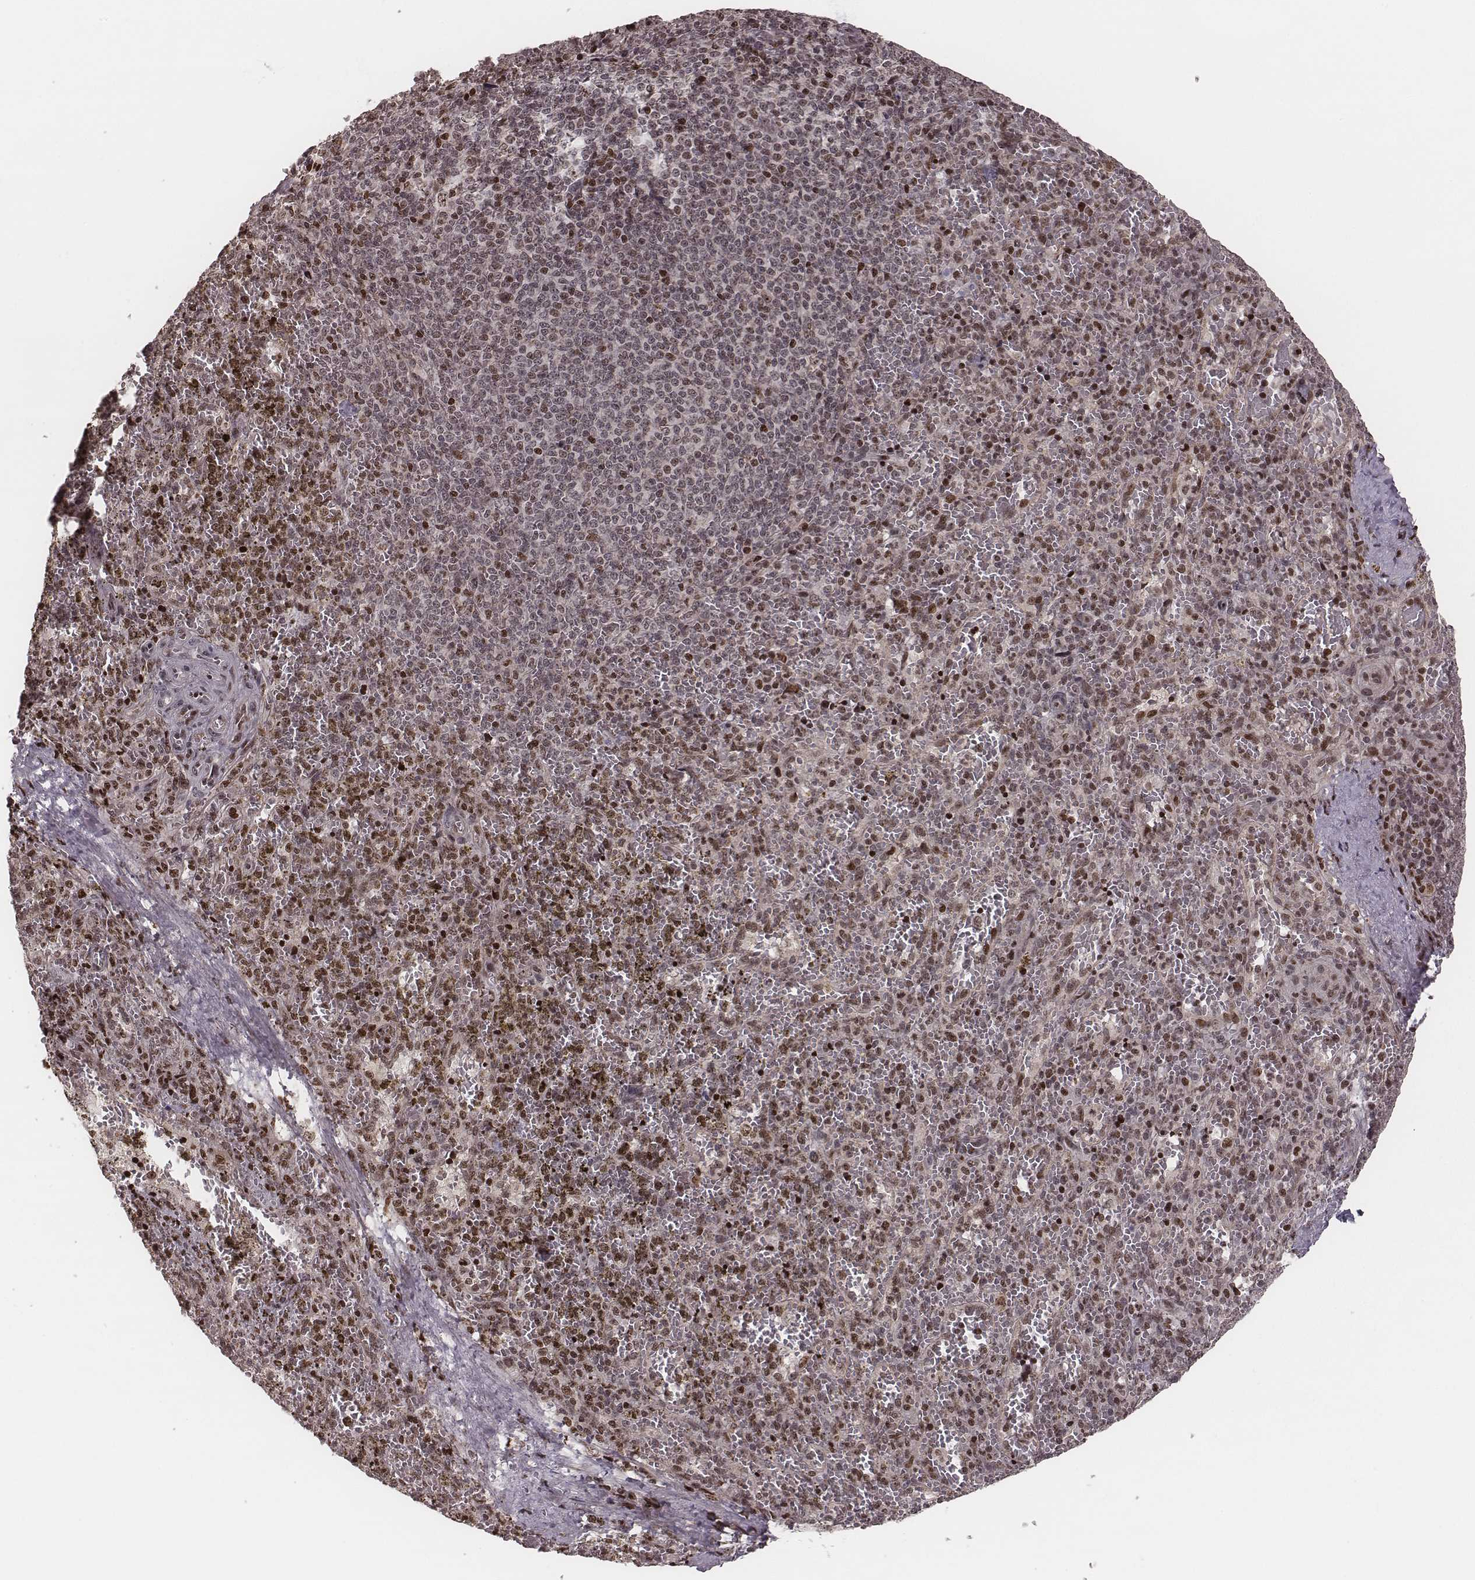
{"staining": {"intensity": "moderate", "quantity": "<25%", "location": "nuclear"}, "tissue": "spleen", "cell_type": "Cells in red pulp", "image_type": "normal", "snomed": [{"axis": "morphology", "description": "Normal tissue, NOS"}, {"axis": "topography", "description": "Spleen"}], "caption": "This image reveals immunohistochemistry staining of normal human spleen, with low moderate nuclear positivity in about <25% of cells in red pulp.", "gene": "VRK3", "patient": {"sex": "female", "age": 50}}